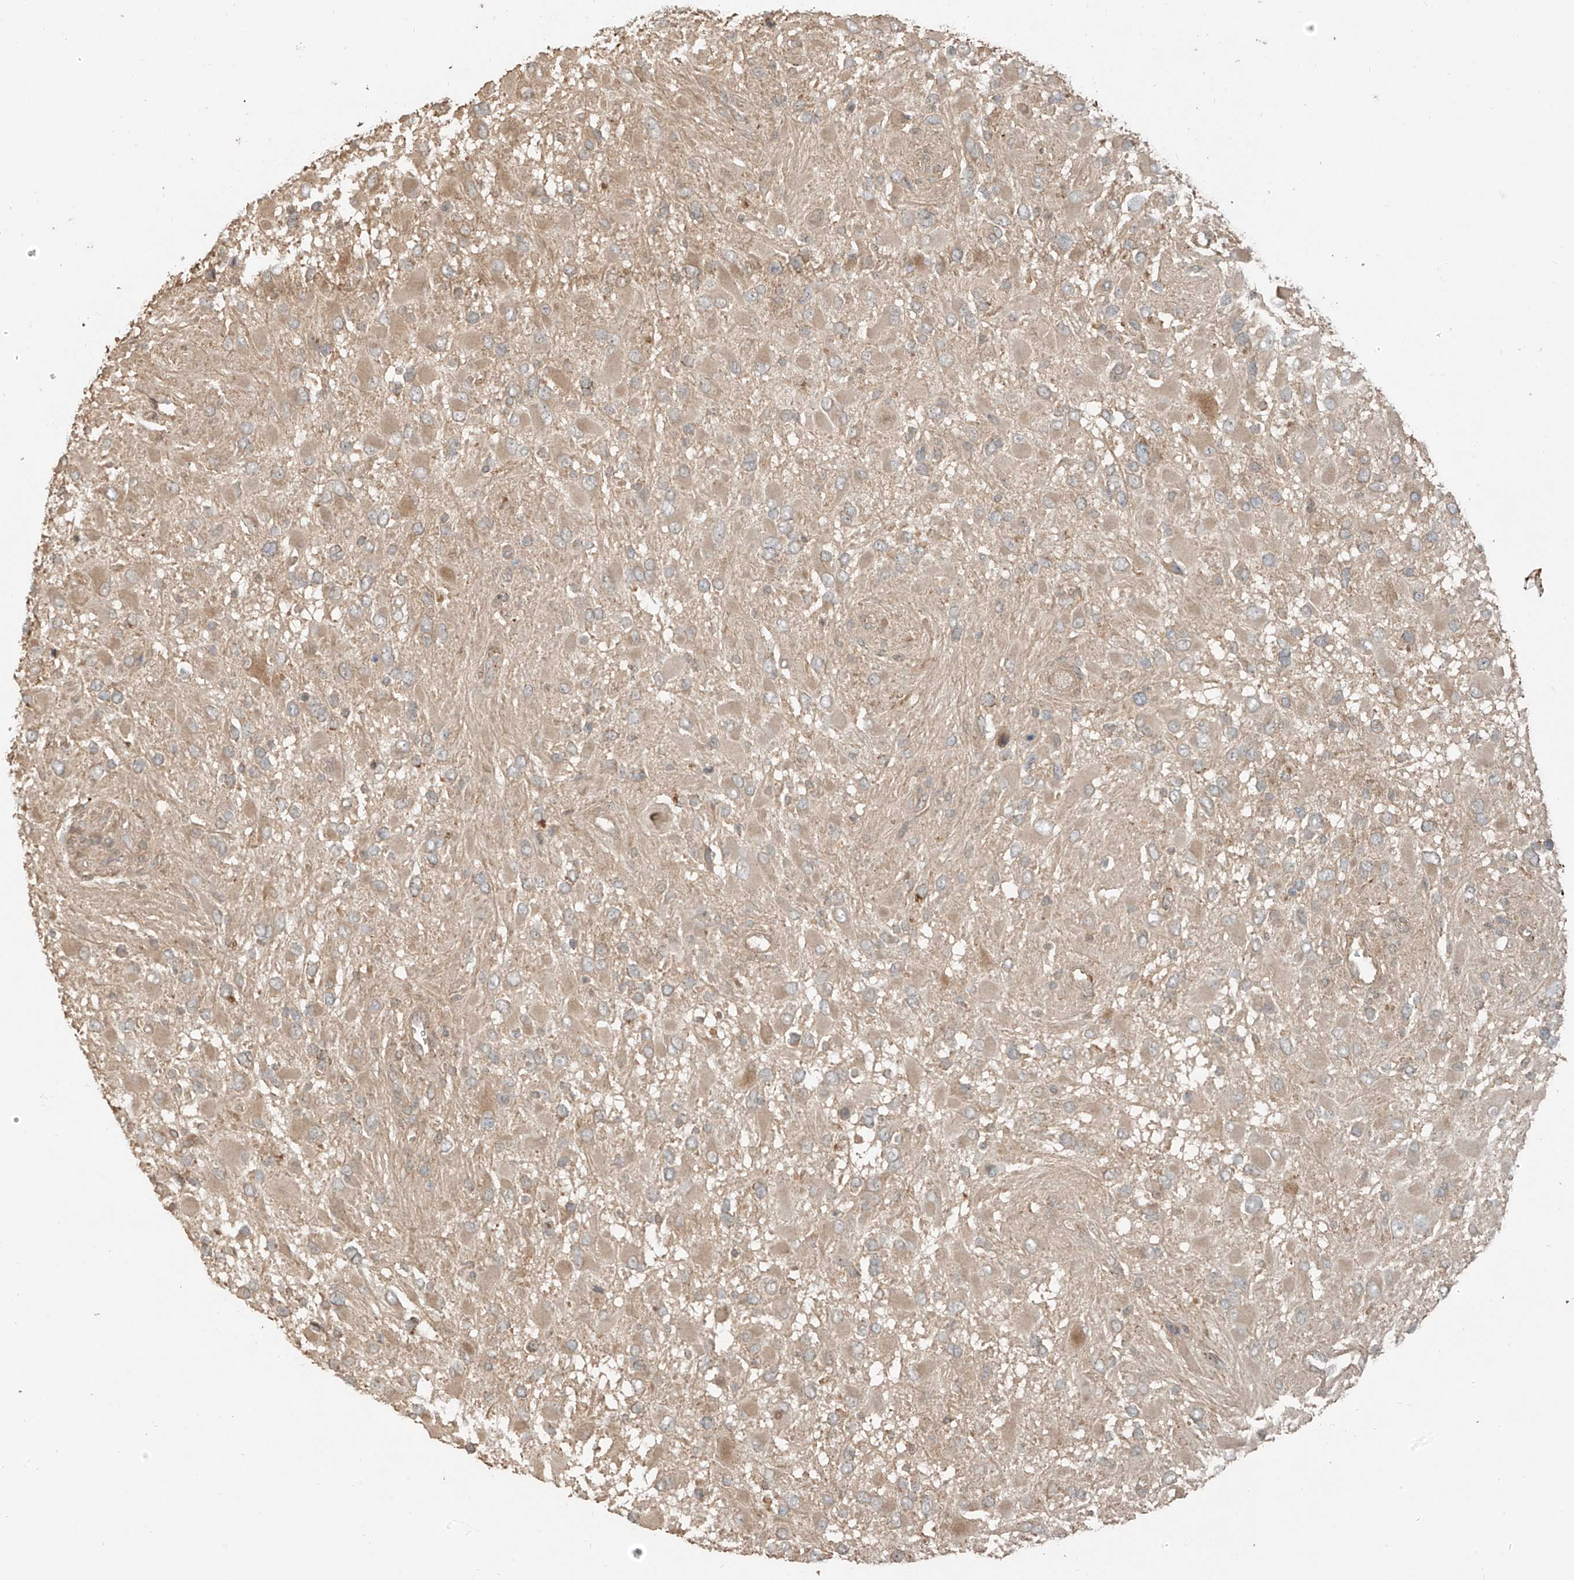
{"staining": {"intensity": "weak", "quantity": "25%-75%", "location": "cytoplasmic/membranous"}, "tissue": "glioma", "cell_type": "Tumor cells", "image_type": "cancer", "snomed": [{"axis": "morphology", "description": "Glioma, malignant, High grade"}, {"axis": "topography", "description": "Brain"}], "caption": "Immunohistochemistry (DAB (3,3'-diaminobenzidine)) staining of human glioma displays weak cytoplasmic/membranous protein staining in about 25%-75% of tumor cells. (Brightfield microscopy of DAB IHC at high magnification).", "gene": "ANKZF1", "patient": {"sex": "male", "age": 53}}